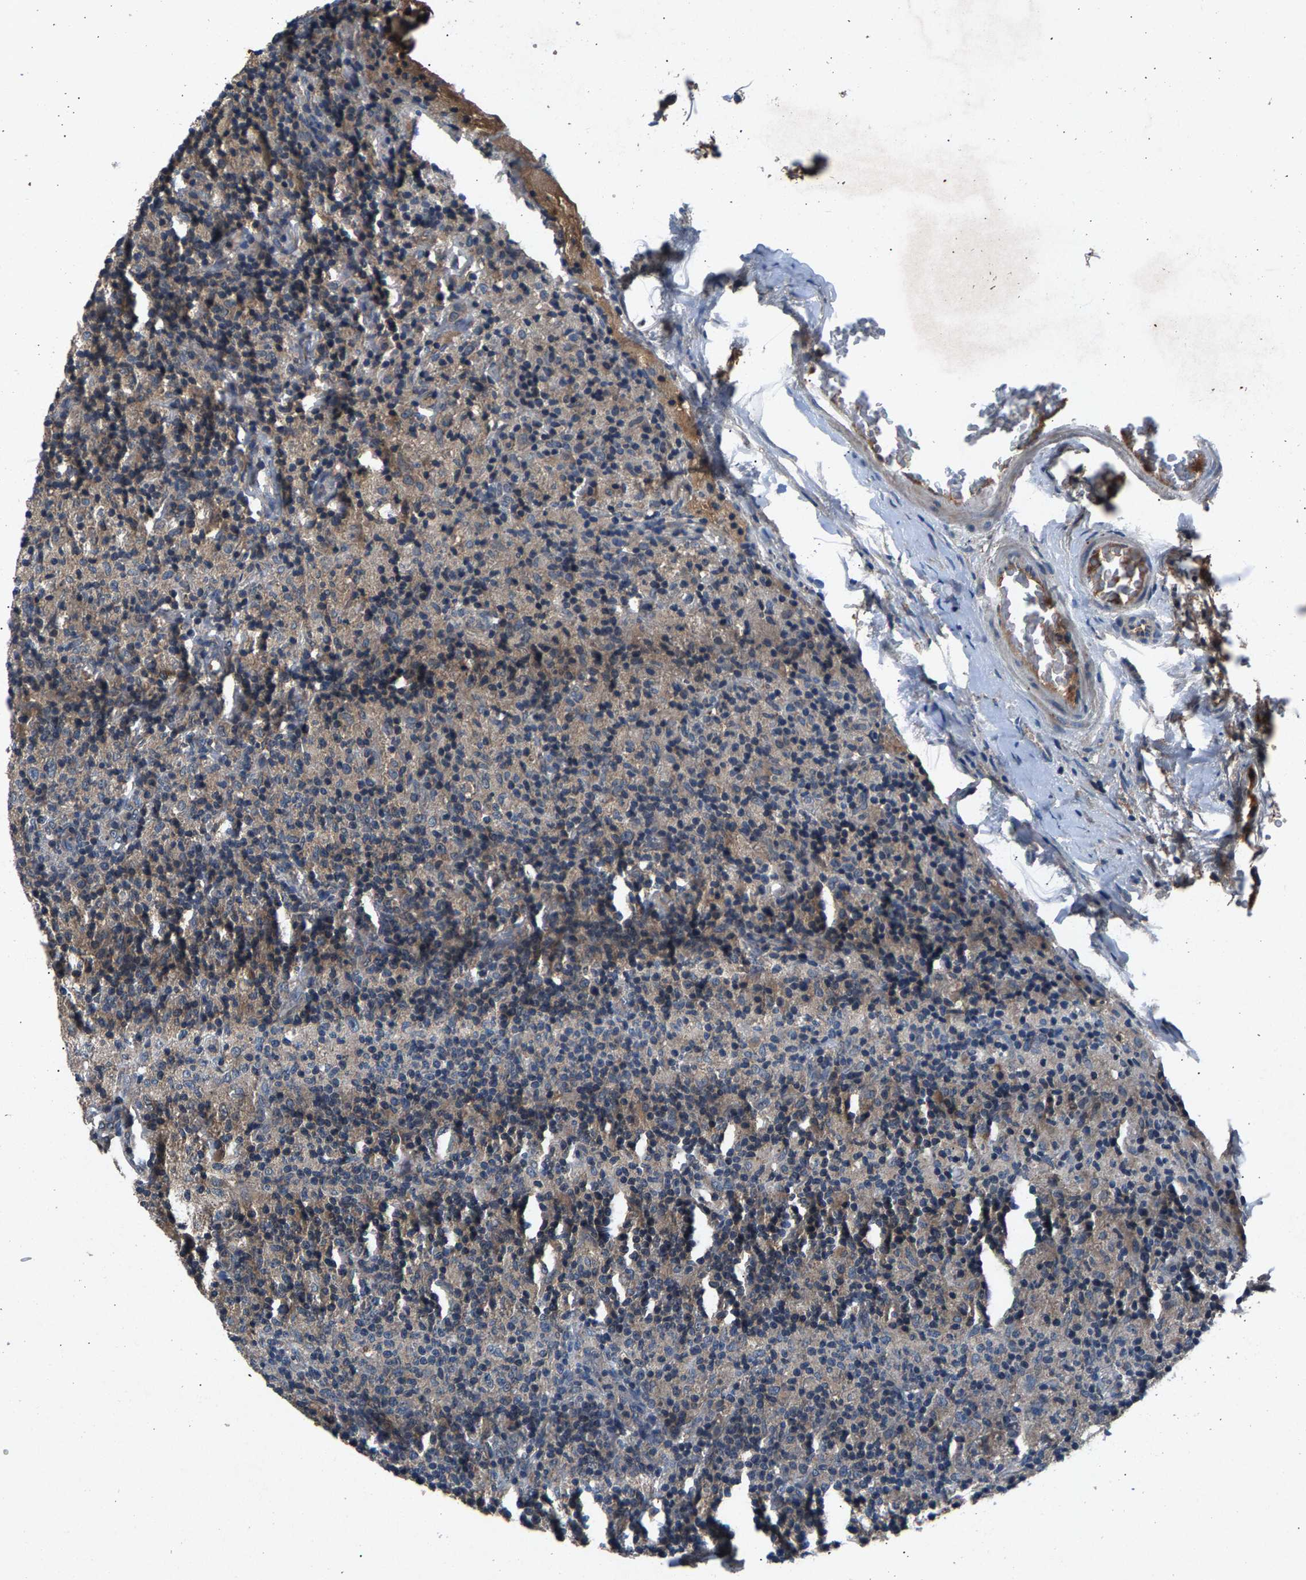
{"staining": {"intensity": "negative", "quantity": "none", "location": "none"}, "tissue": "lymphoma", "cell_type": "Tumor cells", "image_type": "cancer", "snomed": [{"axis": "morphology", "description": "Hodgkin's disease, NOS"}, {"axis": "topography", "description": "Lymph node"}], "caption": "High power microscopy photomicrograph of an immunohistochemistry (IHC) image of lymphoma, revealing no significant expression in tumor cells.", "gene": "PRXL2C", "patient": {"sex": "male", "age": 70}}